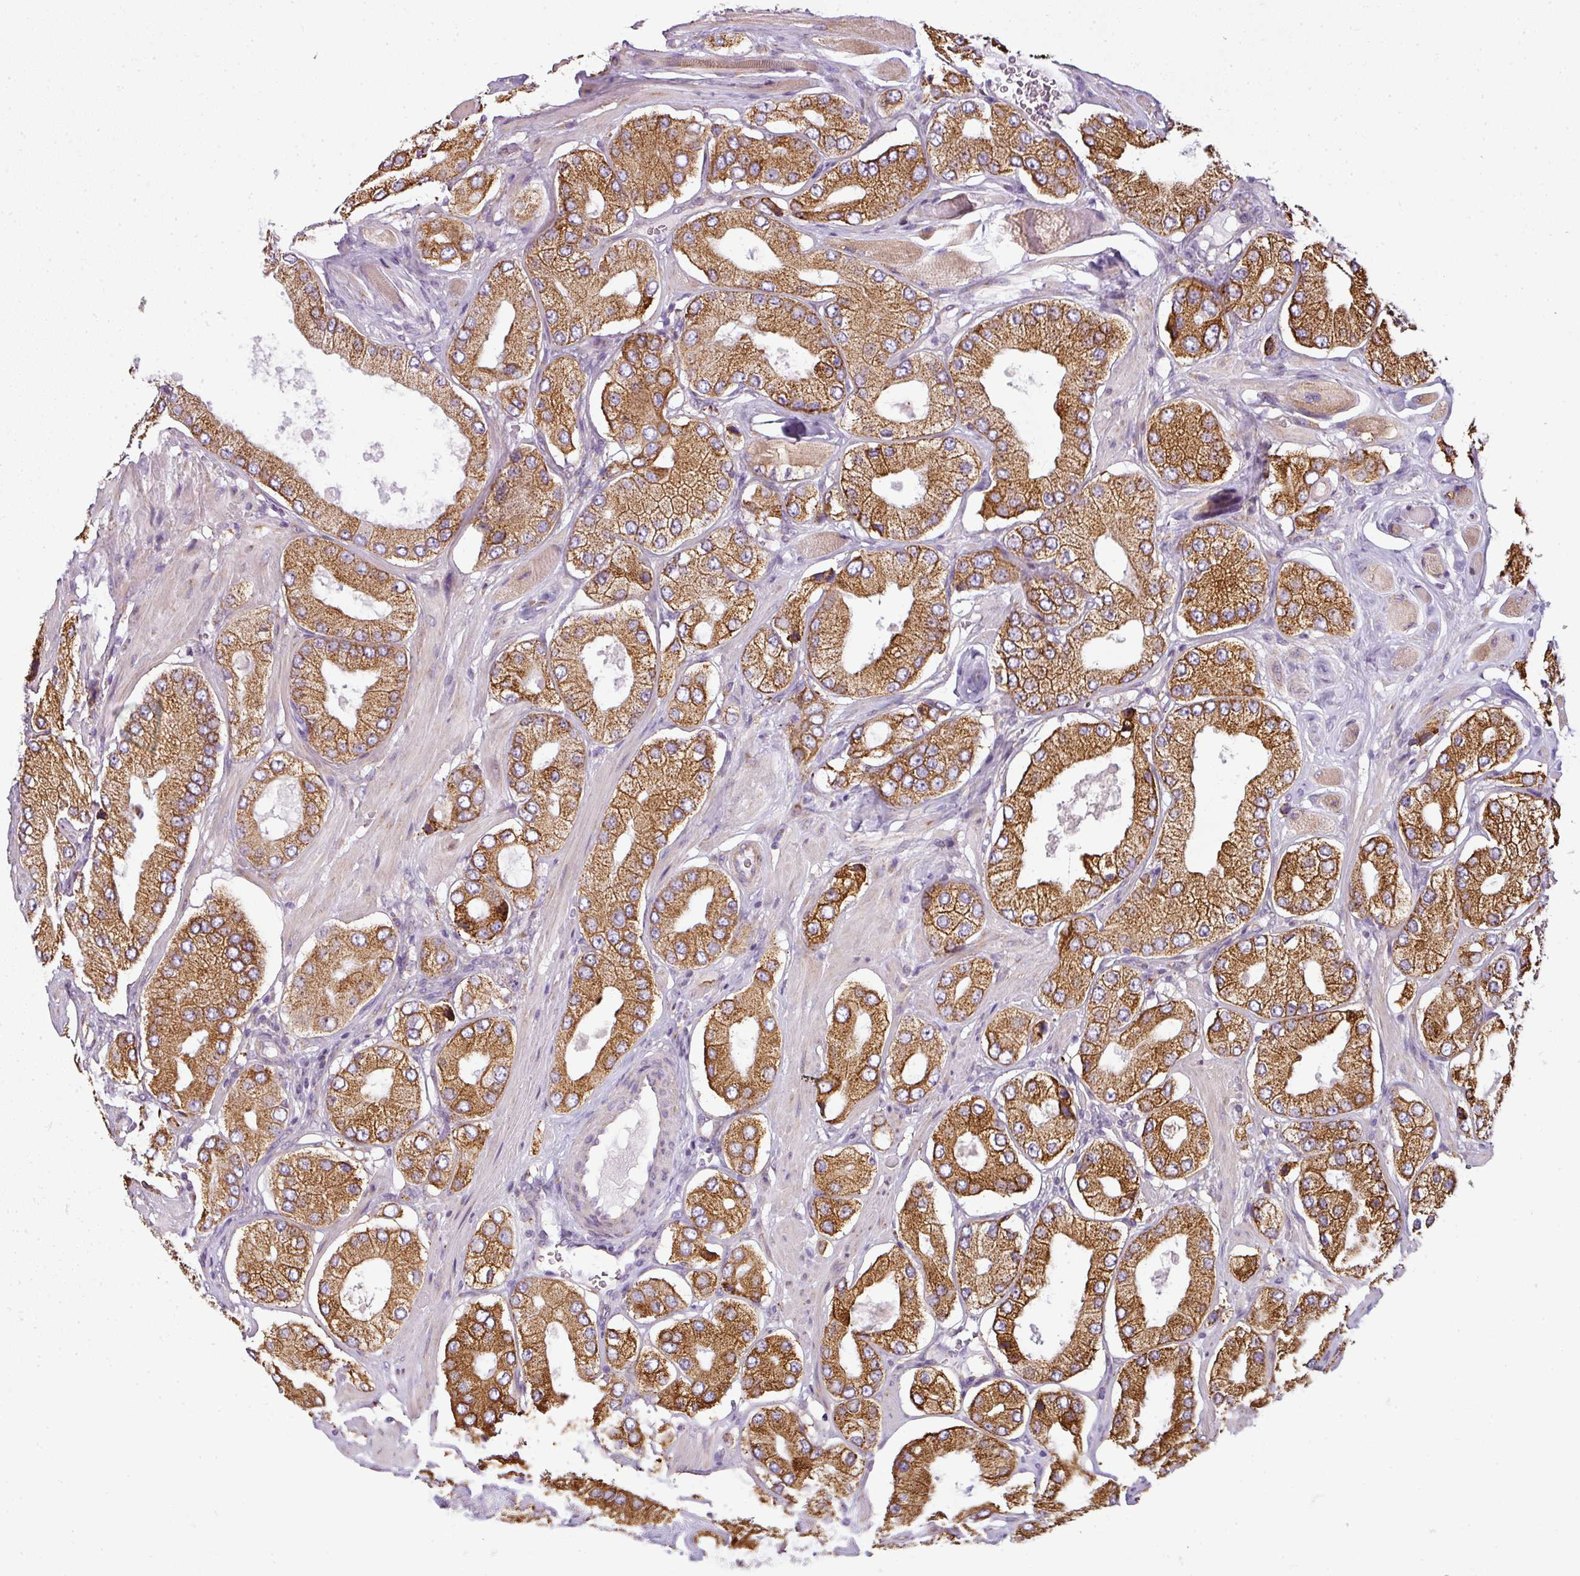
{"staining": {"intensity": "strong", "quantity": ">75%", "location": "cytoplasmic/membranous"}, "tissue": "prostate cancer", "cell_type": "Tumor cells", "image_type": "cancer", "snomed": [{"axis": "morphology", "description": "Adenocarcinoma, Low grade"}, {"axis": "topography", "description": "Prostate"}], "caption": "A high-resolution image shows IHC staining of low-grade adenocarcinoma (prostate), which exhibits strong cytoplasmic/membranous expression in approximately >75% of tumor cells.", "gene": "ANKRD18A", "patient": {"sex": "male", "age": 42}}